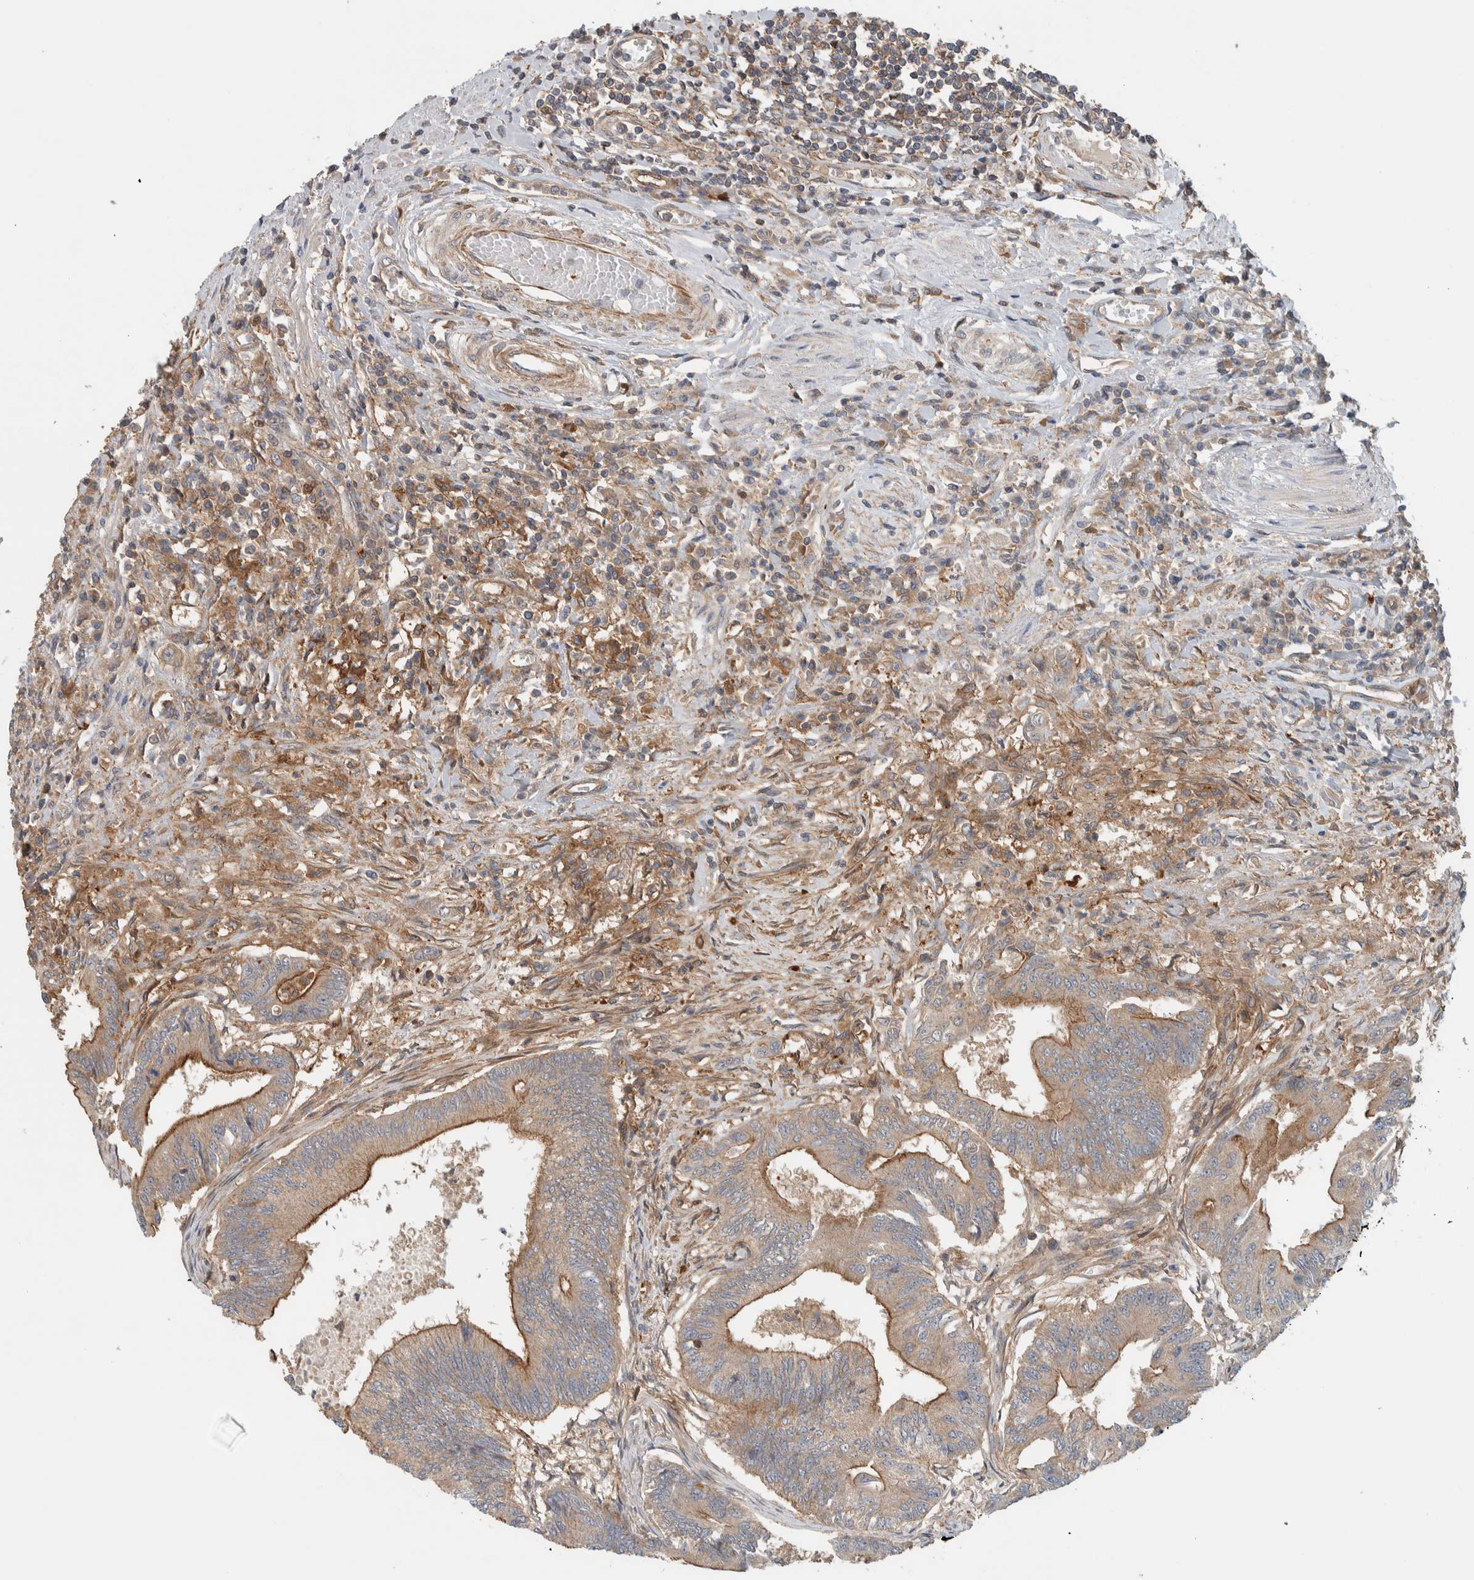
{"staining": {"intensity": "moderate", "quantity": ">75%", "location": "cytoplasmic/membranous"}, "tissue": "colorectal cancer", "cell_type": "Tumor cells", "image_type": "cancer", "snomed": [{"axis": "morphology", "description": "Adenoma, NOS"}, {"axis": "morphology", "description": "Adenocarcinoma, NOS"}, {"axis": "topography", "description": "Colon"}], "caption": "Approximately >75% of tumor cells in human colorectal cancer (adenoma) reveal moderate cytoplasmic/membranous protein positivity as visualized by brown immunohistochemical staining.", "gene": "MPRIP", "patient": {"sex": "male", "age": 79}}